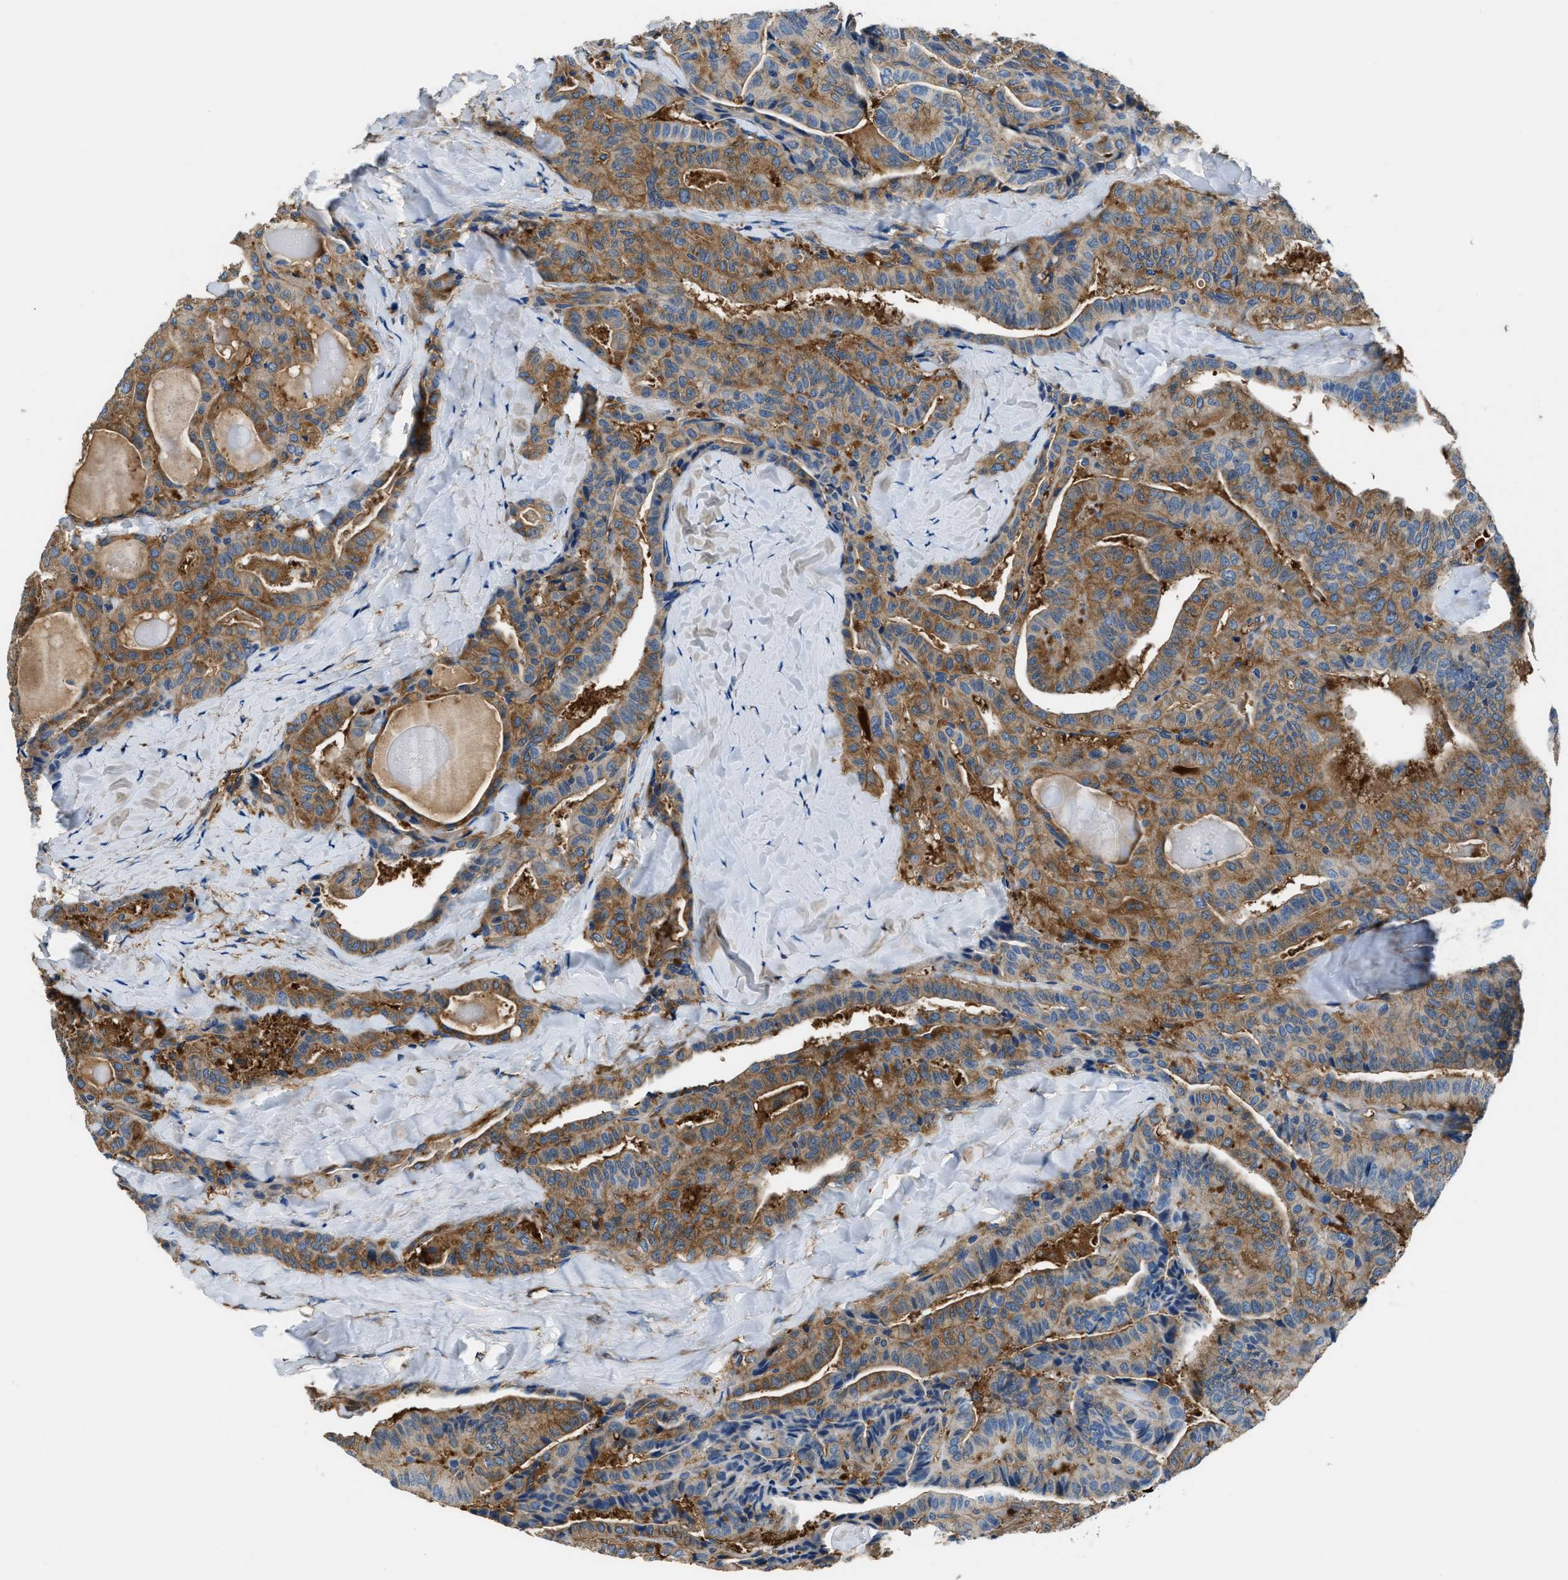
{"staining": {"intensity": "moderate", "quantity": ">75%", "location": "cytoplasmic/membranous"}, "tissue": "thyroid cancer", "cell_type": "Tumor cells", "image_type": "cancer", "snomed": [{"axis": "morphology", "description": "Papillary adenocarcinoma, NOS"}, {"axis": "topography", "description": "Thyroid gland"}], "caption": "A high-resolution histopathology image shows immunohistochemistry staining of papillary adenocarcinoma (thyroid), which shows moderate cytoplasmic/membranous positivity in about >75% of tumor cells.", "gene": "EEA1", "patient": {"sex": "male", "age": 77}}